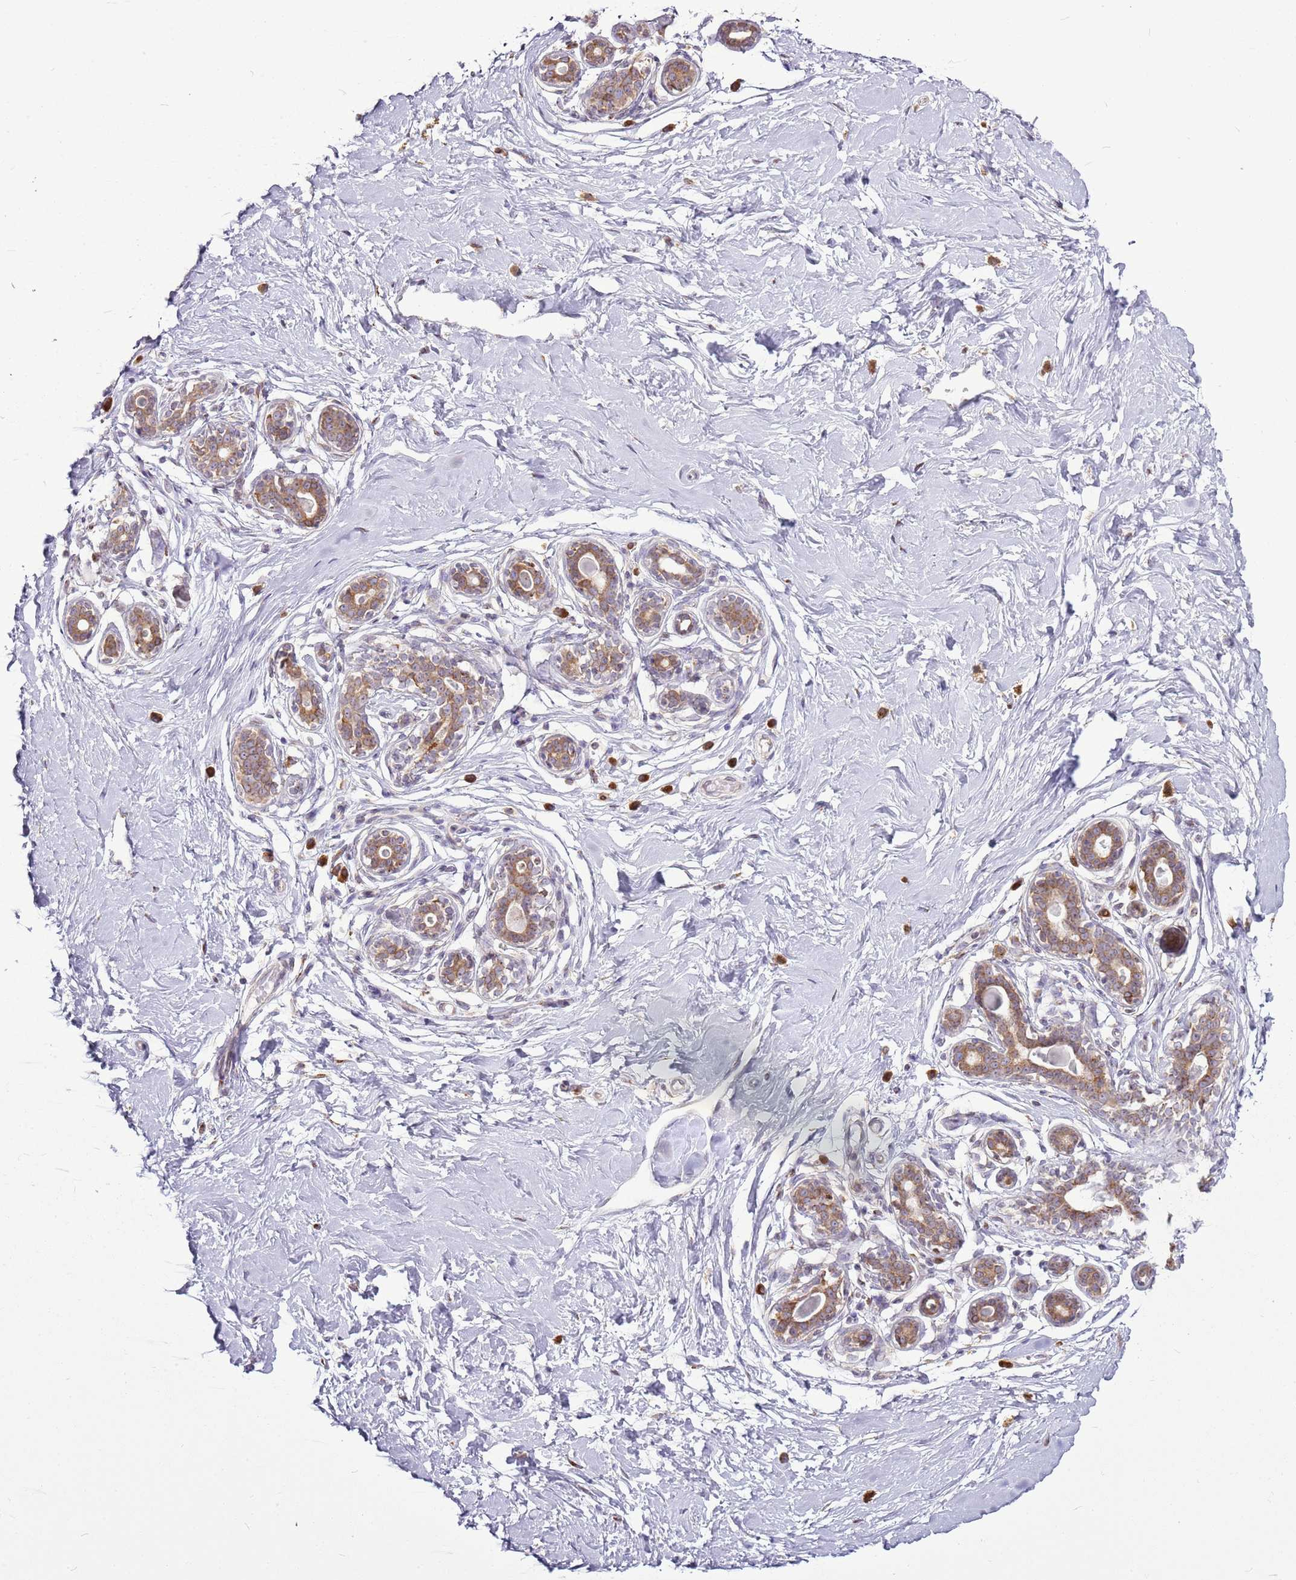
{"staining": {"intensity": "negative", "quantity": "none", "location": "none"}, "tissue": "breast", "cell_type": "Adipocytes", "image_type": "normal", "snomed": [{"axis": "morphology", "description": "Normal tissue, NOS"}, {"axis": "morphology", "description": "Adenoma, NOS"}, {"axis": "topography", "description": "Breast"}], "caption": "DAB immunohistochemical staining of unremarkable human breast displays no significant positivity in adipocytes.", "gene": "TMED10", "patient": {"sex": "female", "age": 23}}